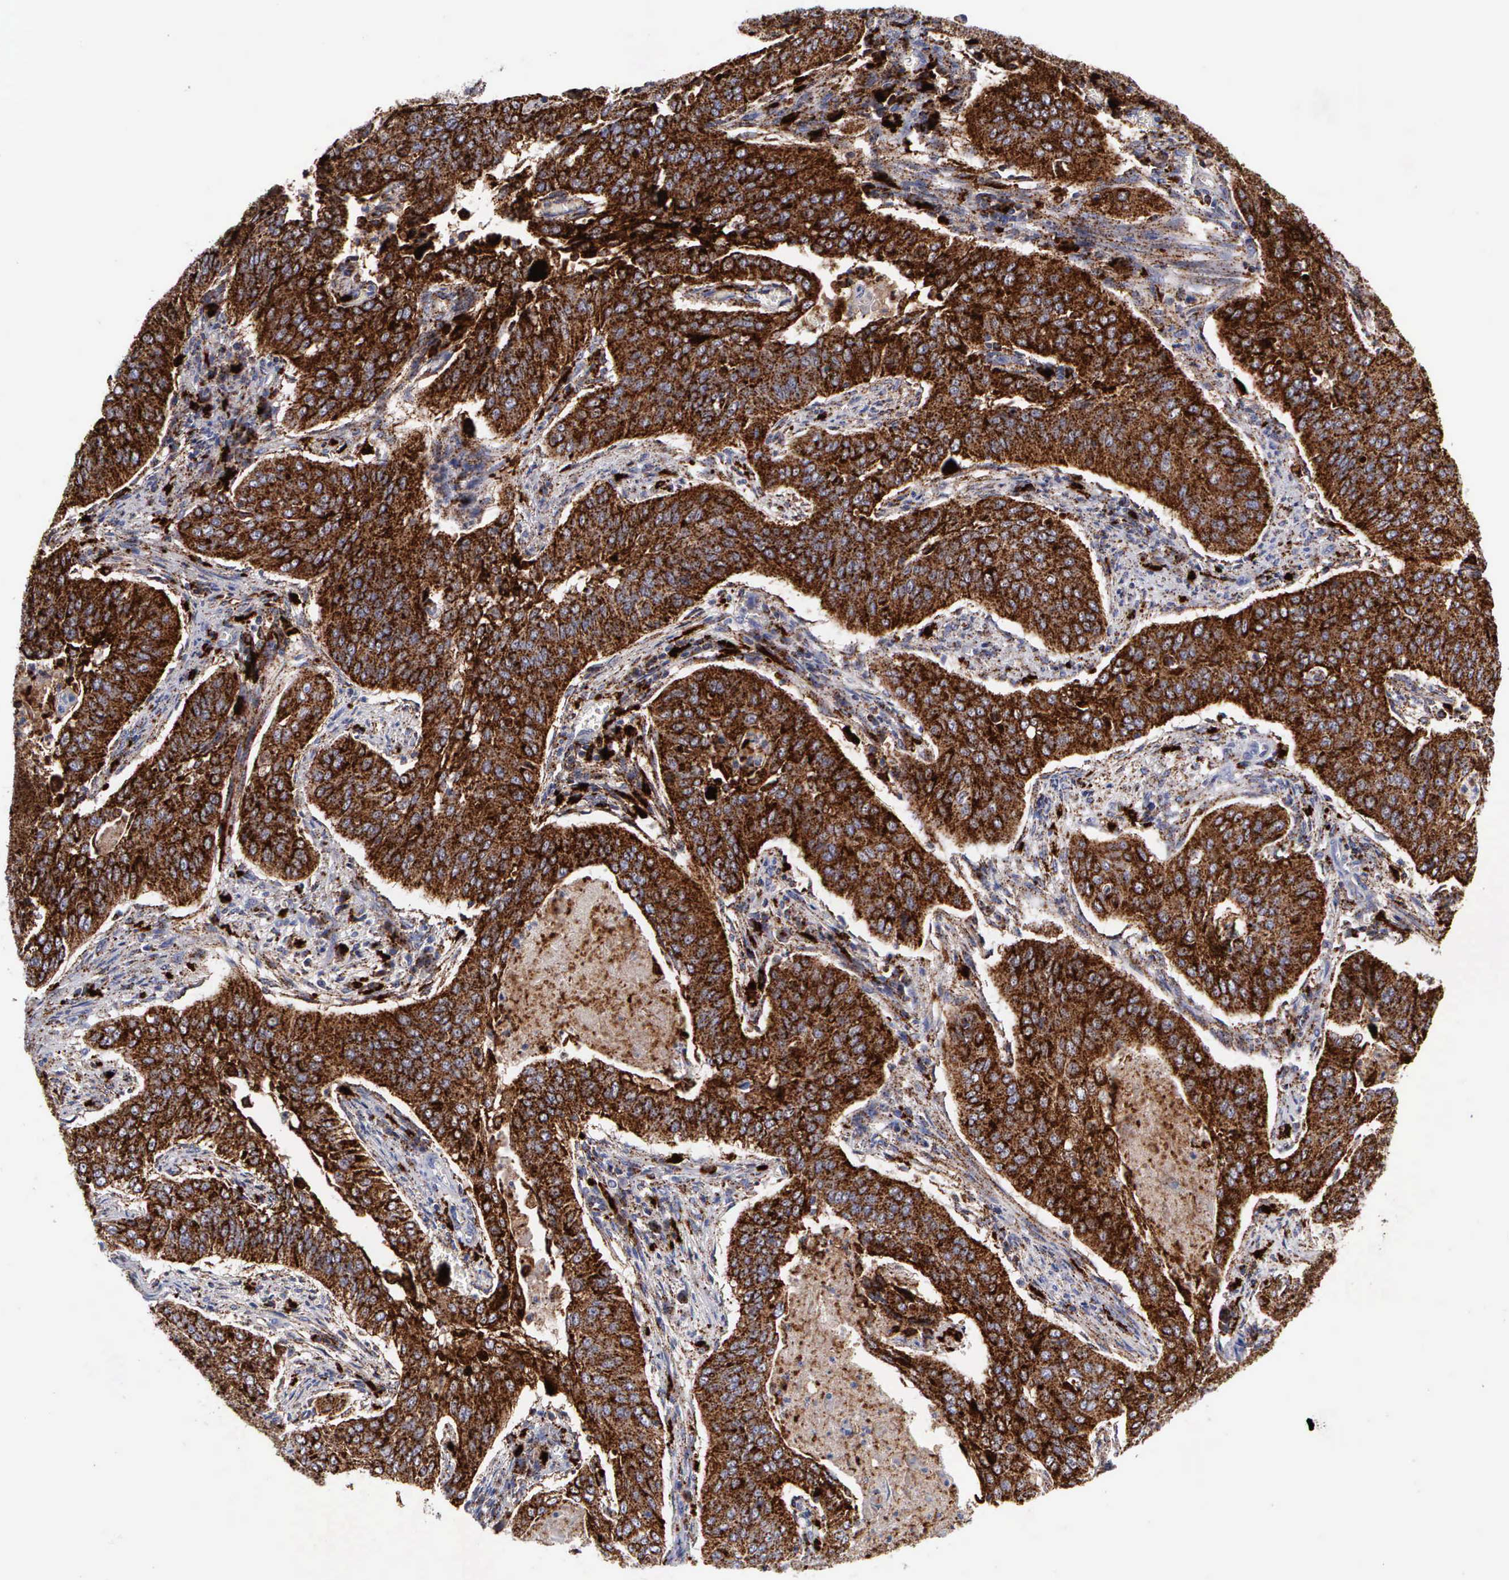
{"staining": {"intensity": "strong", "quantity": ">75%", "location": "cytoplasmic/membranous"}, "tissue": "cervical cancer", "cell_type": "Tumor cells", "image_type": "cancer", "snomed": [{"axis": "morphology", "description": "Squamous cell carcinoma, NOS"}, {"axis": "topography", "description": "Cervix"}], "caption": "The histopathology image displays immunohistochemical staining of squamous cell carcinoma (cervical). There is strong cytoplasmic/membranous staining is present in approximately >75% of tumor cells.", "gene": "CTSH", "patient": {"sex": "female", "age": 39}}